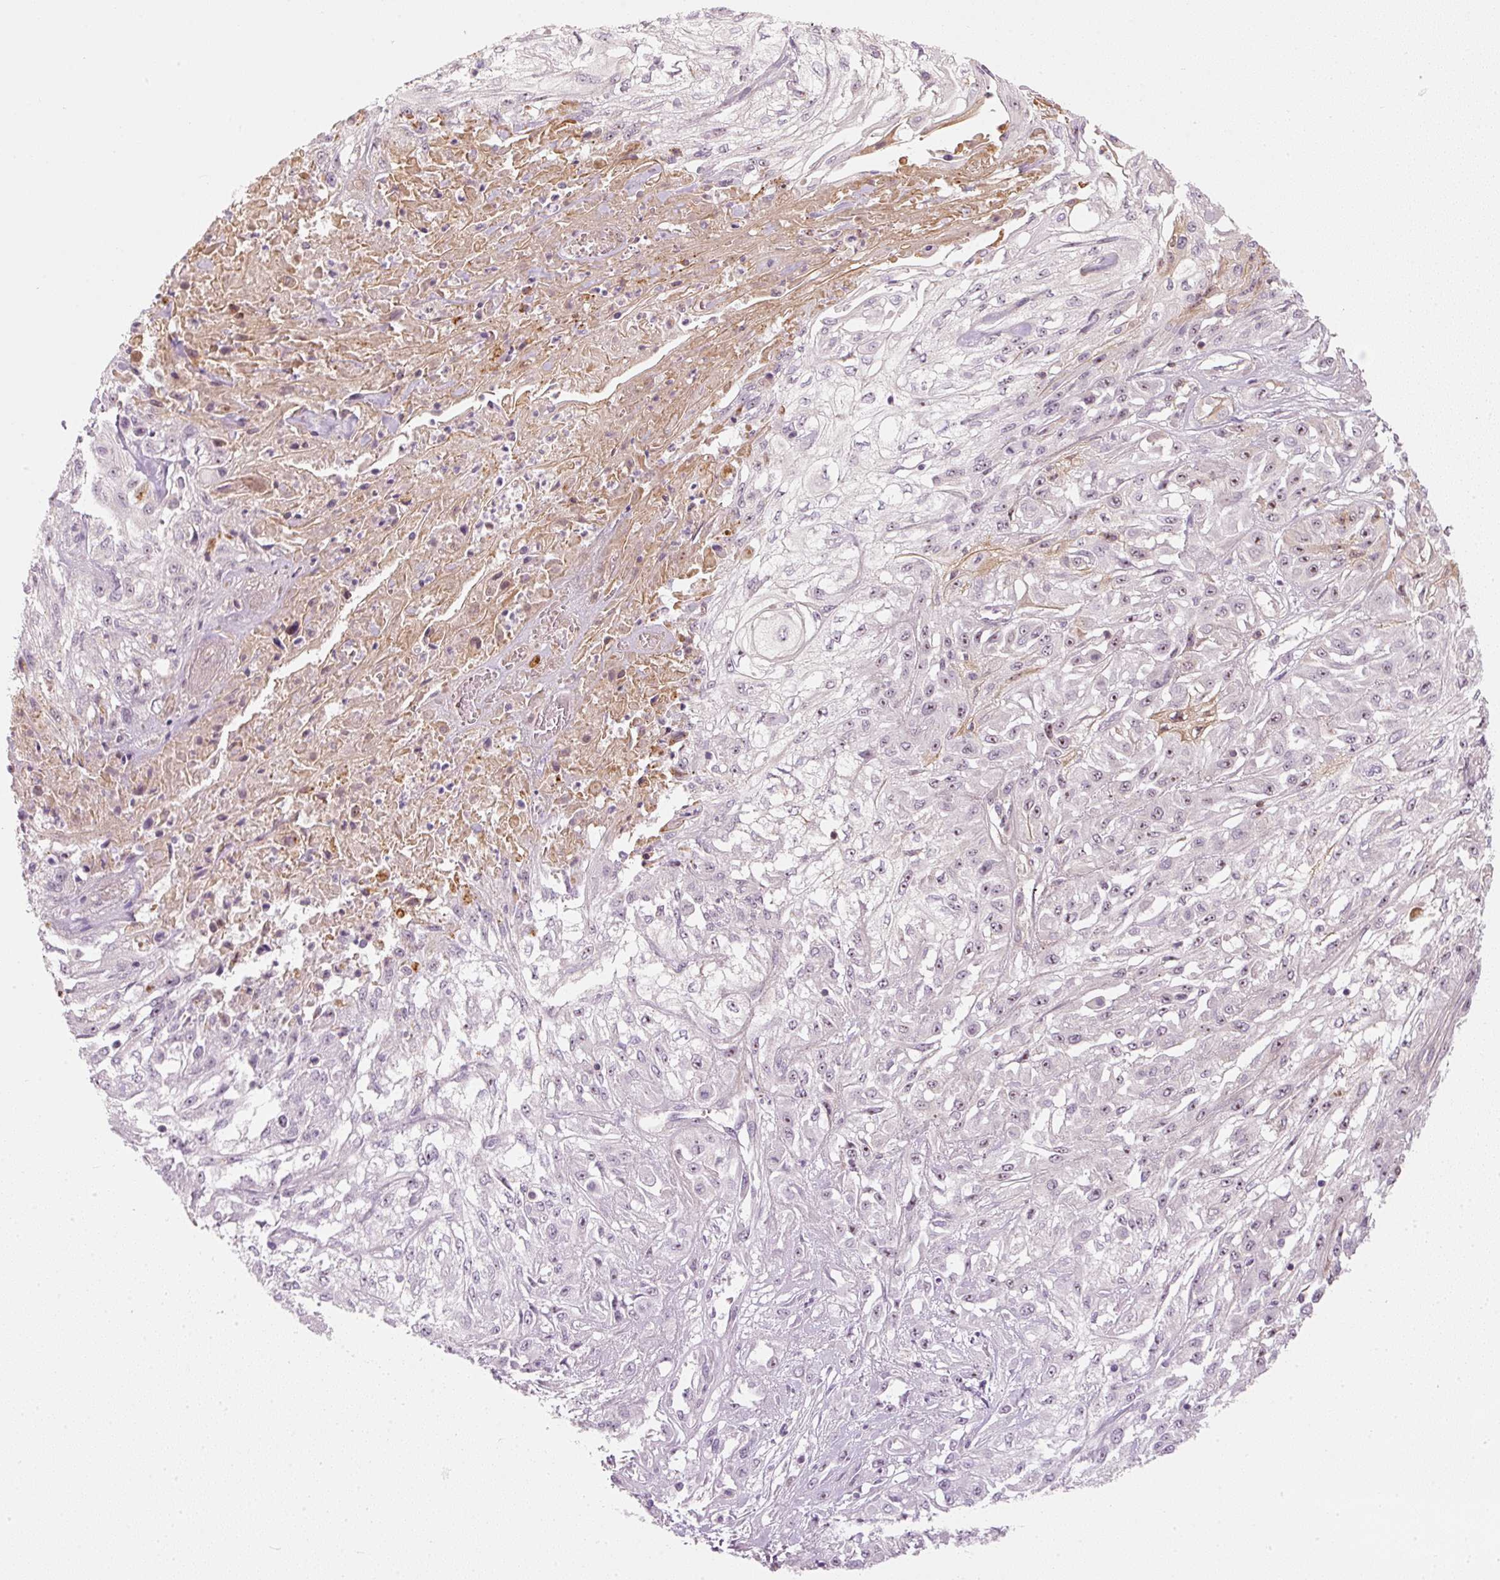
{"staining": {"intensity": "weak", "quantity": "<25%", "location": "nuclear"}, "tissue": "skin cancer", "cell_type": "Tumor cells", "image_type": "cancer", "snomed": [{"axis": "morphology", "description": "Squamous cell carcinoma, NOS"}, {"axis": "morphology", "description": "Squamous cell carcinoma, metastatic, NOS"}, {"axis": "topography", "description": "Skin"}, {"axis": "topography", "description": "Lymph node"}], "caption": "Protein analysis of skin metastatic squamous cell carcinoma exhibits no significant positivity in tumor cells.", "gene": "VCAM1", "patient": {"sex": "male", "age": 75}}